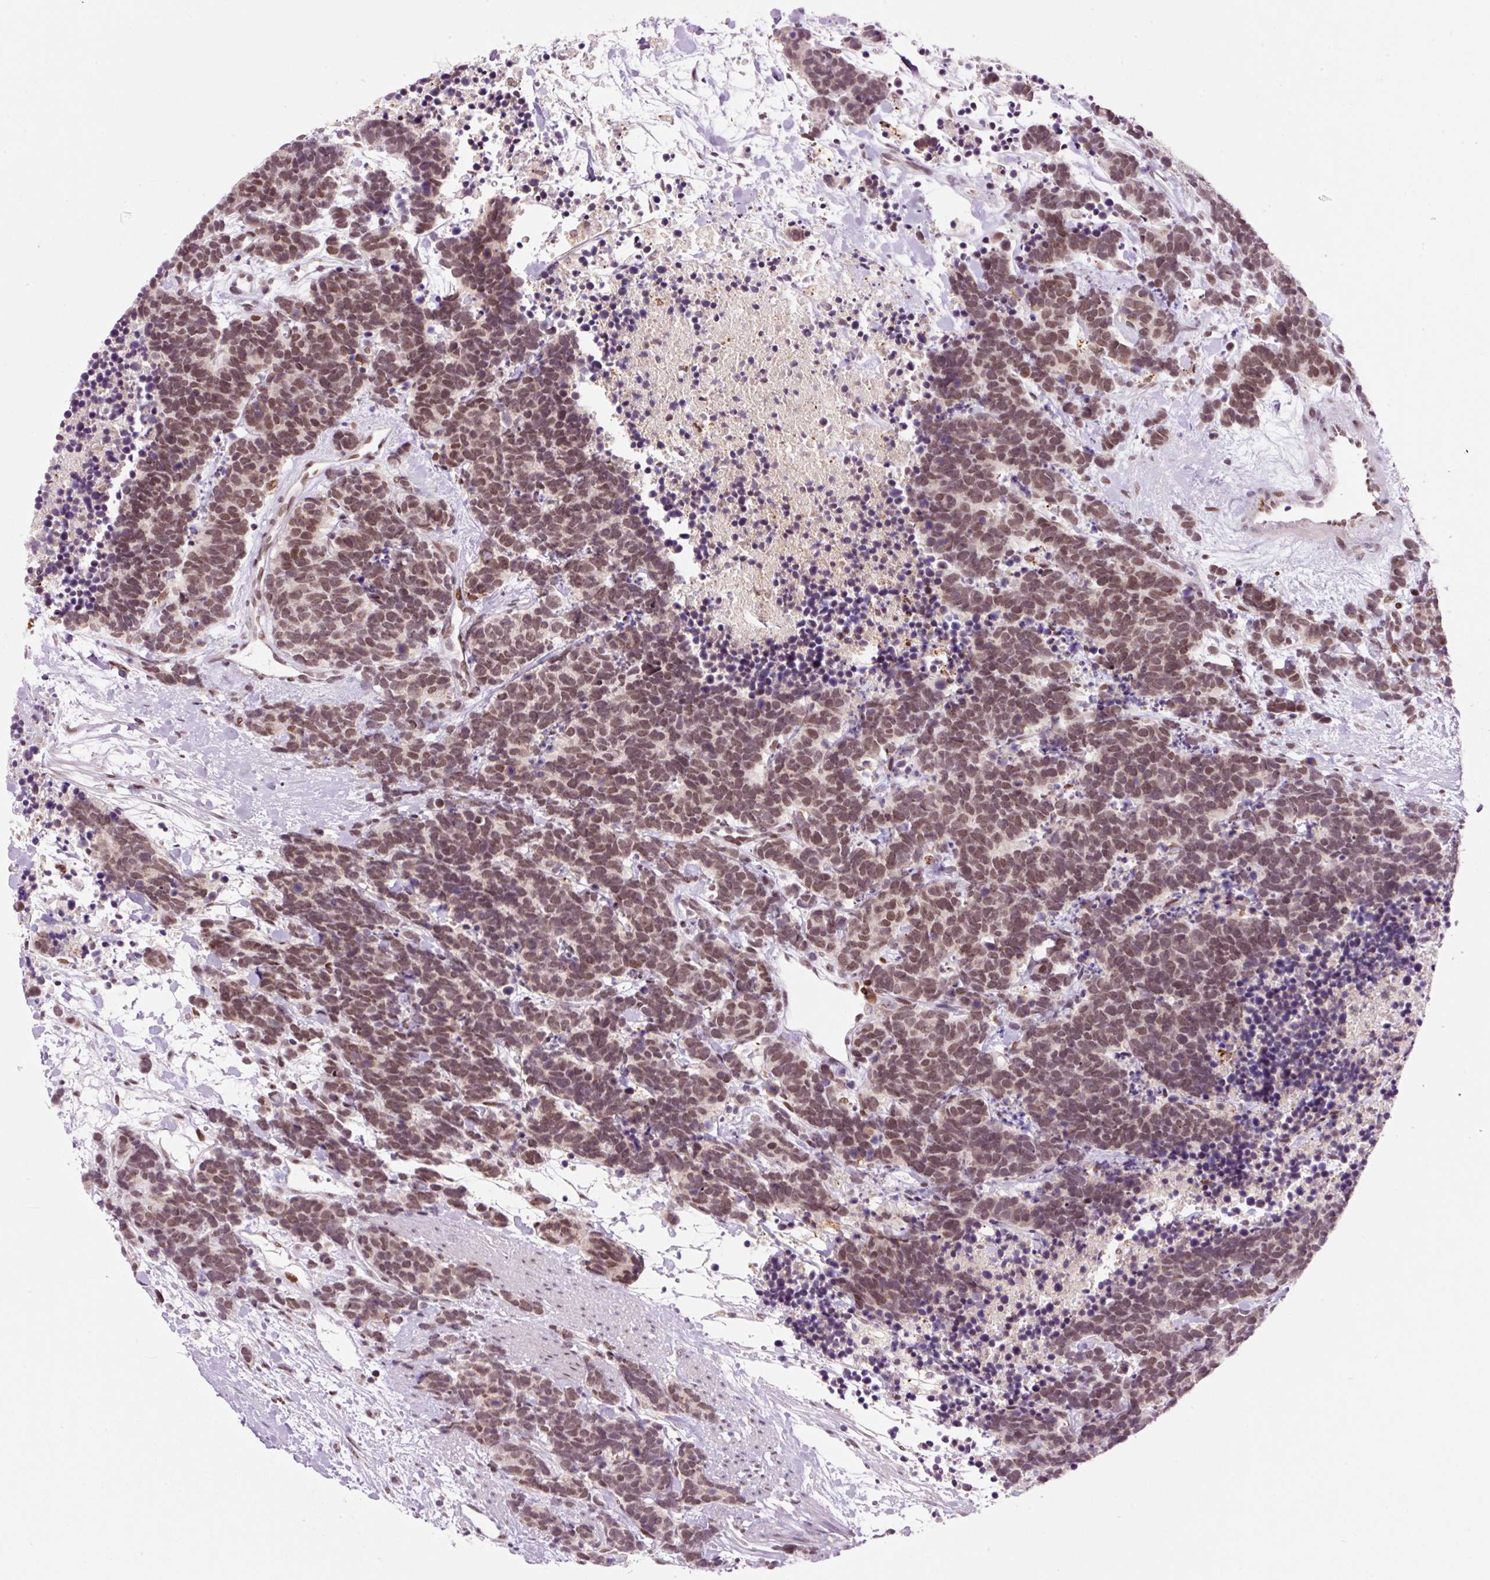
{"staining": {"intensity": "moderate", "quantity": ">75%", "location": "nuclear"}, "tissue": "carcinoid", "cell_type": "Tumor cells", "image_type": "cancer", "snomed": [{"axis": "morphology", "description": "Carcinoma, NOS"}, {"axis": "morphology", "description": "Carcinoid, malignant, NOS"}, {"axis": "topography", "description": "Prostate"}], "caption": "This photomicrograph demonstrates carcinoid stained with immunohistochemistry (IHC) to label a protein in brown. The nuclear of tumor cells show moderate positivity for the protein. Nuclei are counter-stained blue.", "gene": "CCNL2", "patient": {"sex": "male", "age": 57}}